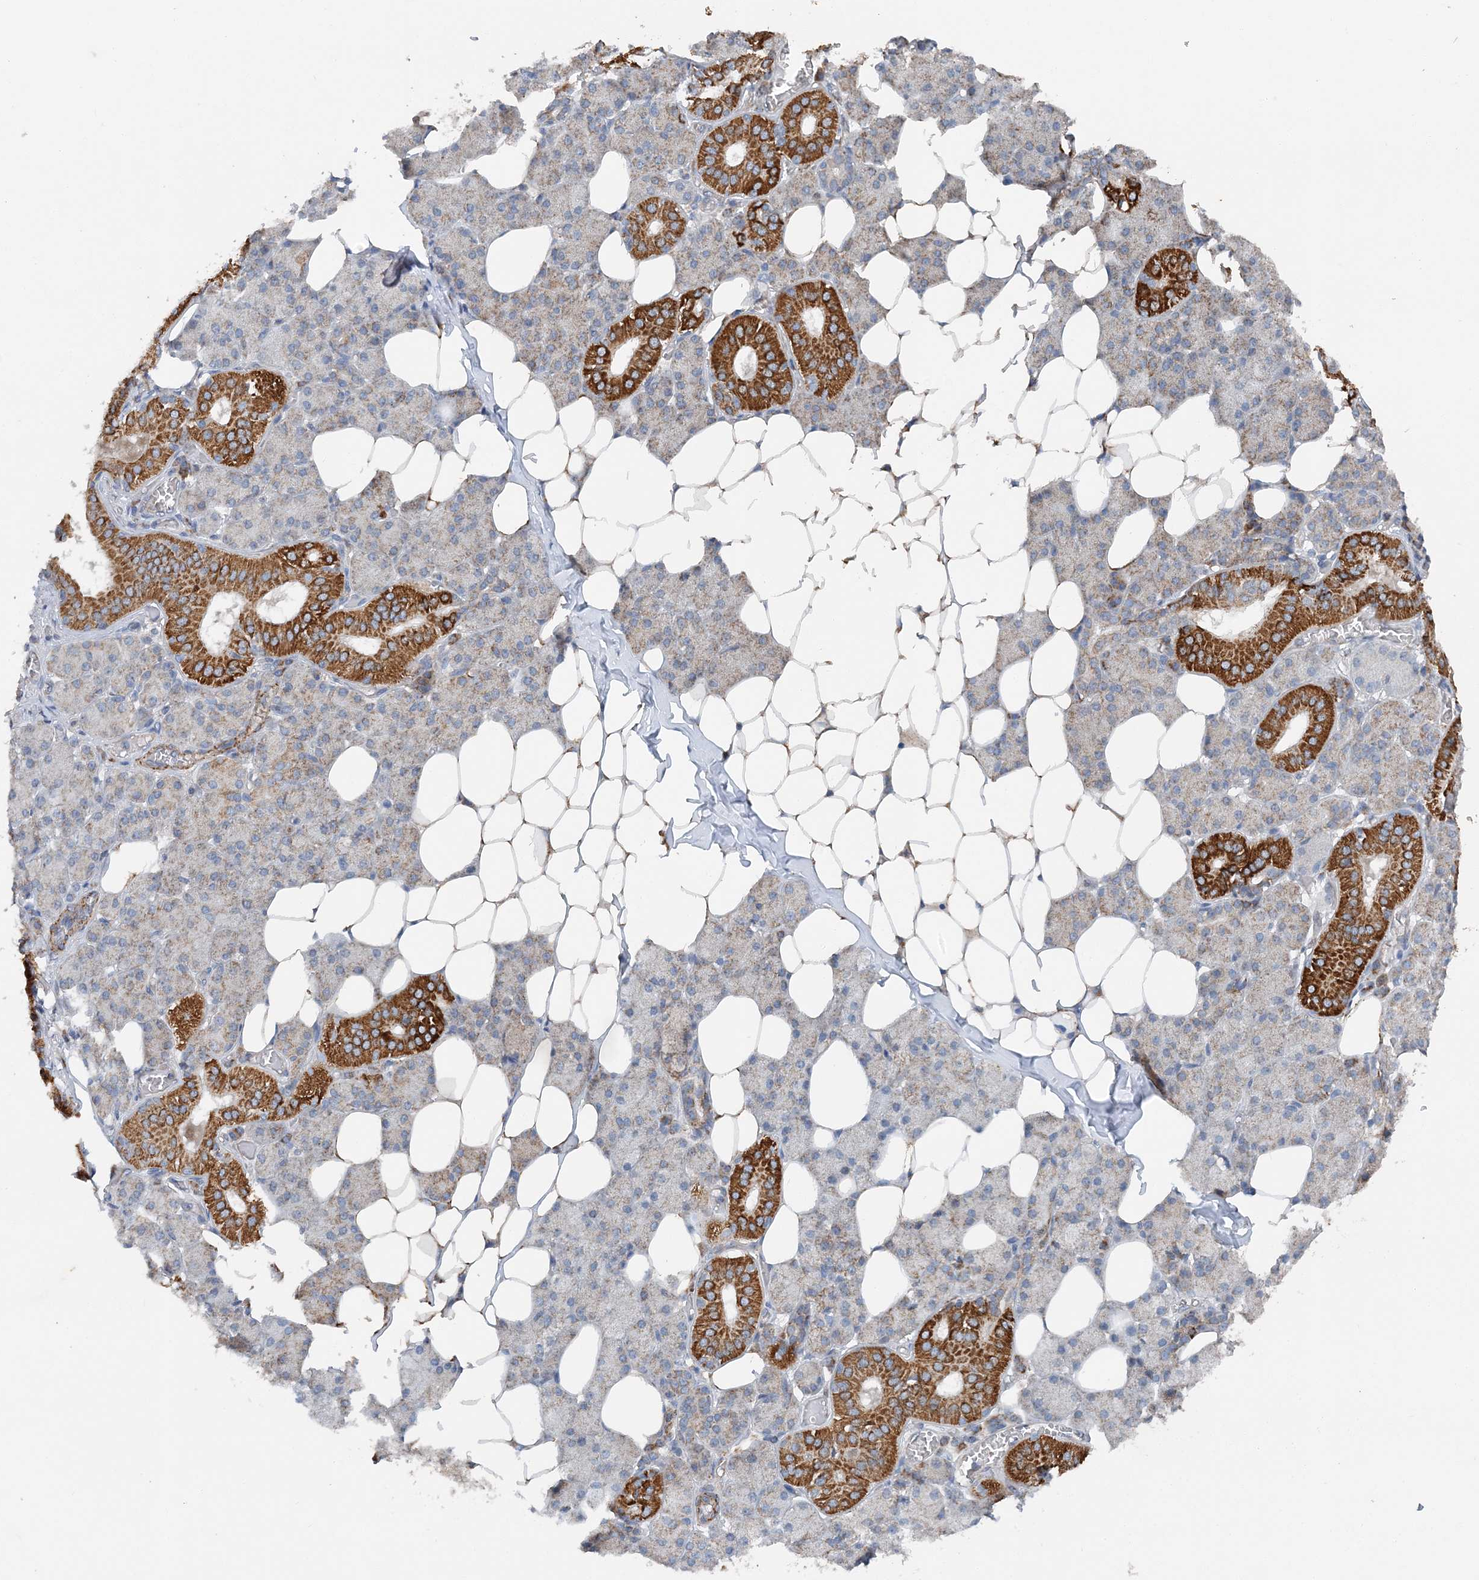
{"staining": {"intensity": "strong", "quantity": "<25%", "location": "cytoplasmic/membranous"}, "tissue": "salivary gland", "cell_type": "Glandular cells", "image_type": "normal", "snomed": [{"axis": "morphology", "description": "Normal tissue, NOS"}, {"axis": "topography", "description": "Salivary gland"}], "caption": "The immunohistochemical stain shows strong cytoplasmic/membranous expression in glandular cells of unremarkable salivary gland. Immunohistochemistry stains the protein in brown and the nuclei are stained blue.", "gene": "SPRY2", "patient": {"sex": "female", "age": 33}}